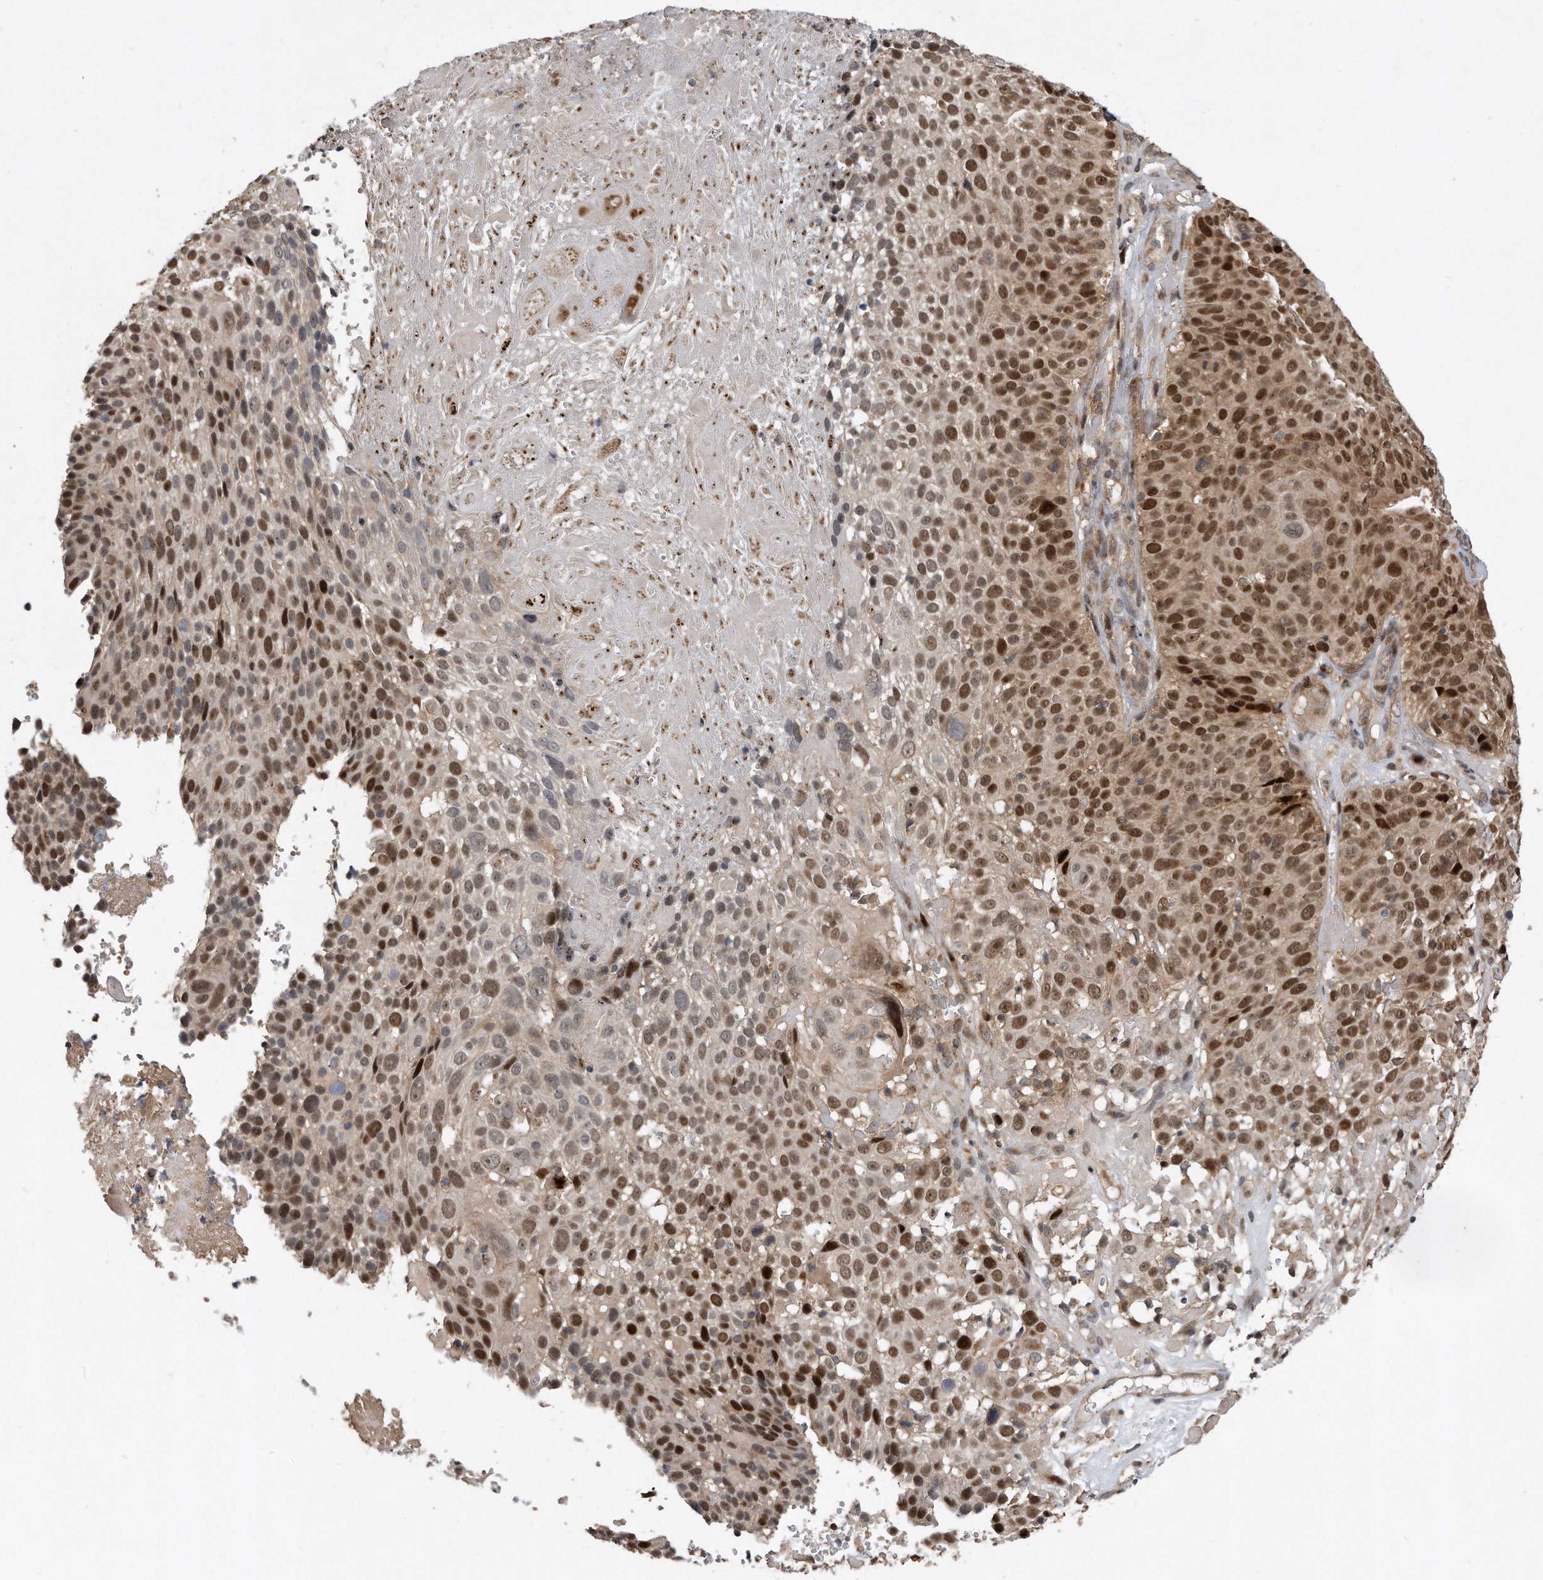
{"staining": {"intensity": "strong", "quantity": ">75%", "location": "nuclear"}, "tissue": "cervical cancer", "cell_type": "Tumor cells", "image_type": "cancer", "snomed": [{"axis": "morphology", "description": "Squamous cell carcinoma, NOS"}, {"axis": "topography", "description": "Cervix"}], "caption": "Human cervical cancer (squamous cell carcinoma) stained for a protein (brown) demonstrates strong nuclear positive expression in about >75% of tumor cells.", "gene": "PGBD2", "patient": {"sex": "female", "age": 74}}